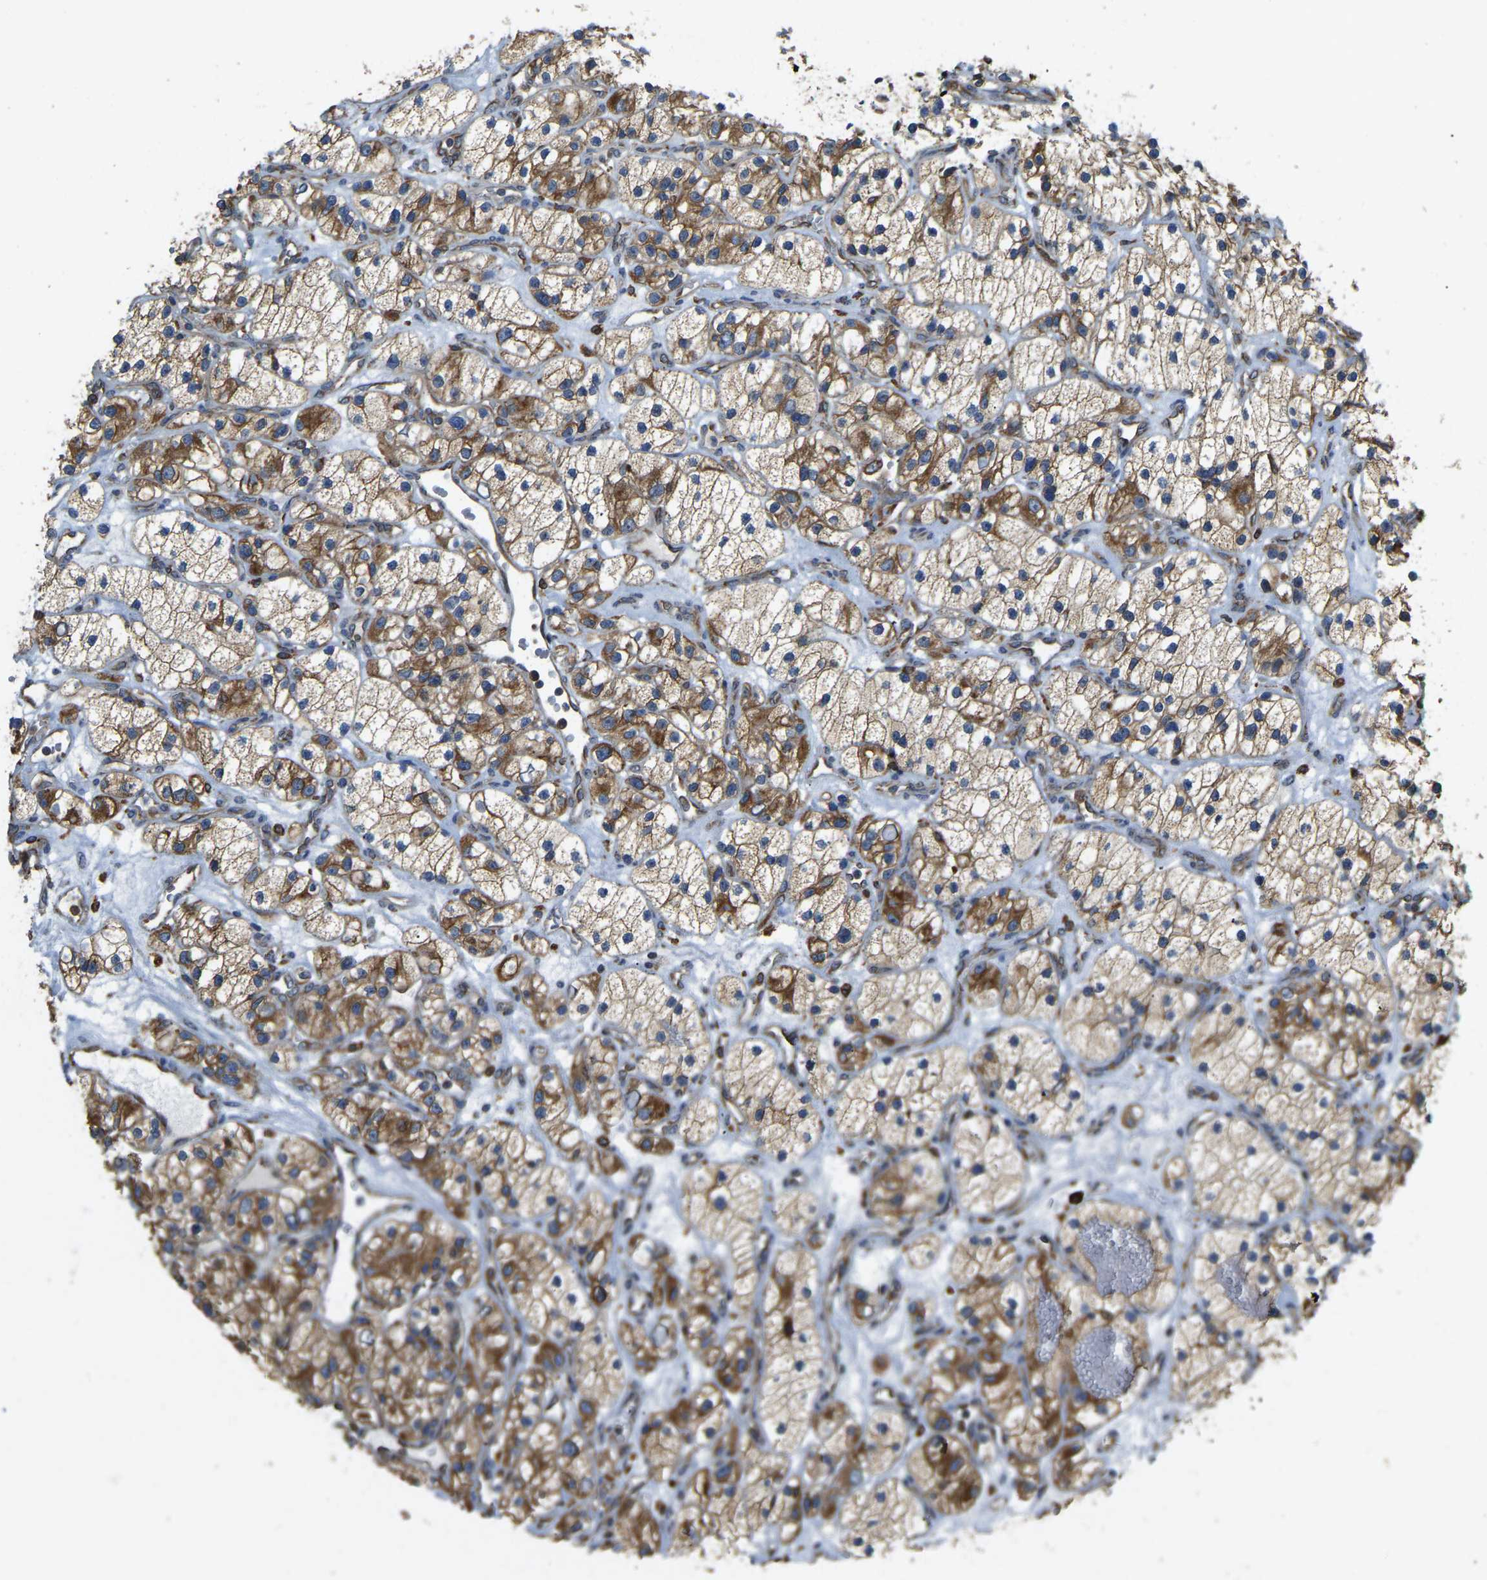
{"staining": {"intensity": "moderate", "quantity": ">75%", "location": "cytoplasmic/membranous"}, "tissue": "renal cancer", "cell_type": "Tumor cells", "image_type": "cancer", "snomed": [{"axis": "morphology", "description": "Adenocarcinoma, NOS"}, {"axis": "topography", "description": "Kidney"}], "caption": "An image of human renal adenocarcinoma stained for a protein shows moderate cytoplasmic/membranous brown staining in tumor cells. (DAB (3,3'-diaminobenzidine) IHC, brown staining for protein, blue staining for nuclei).", "gene": "RNF115", "patient": {"sex": "female", "age": 57}}